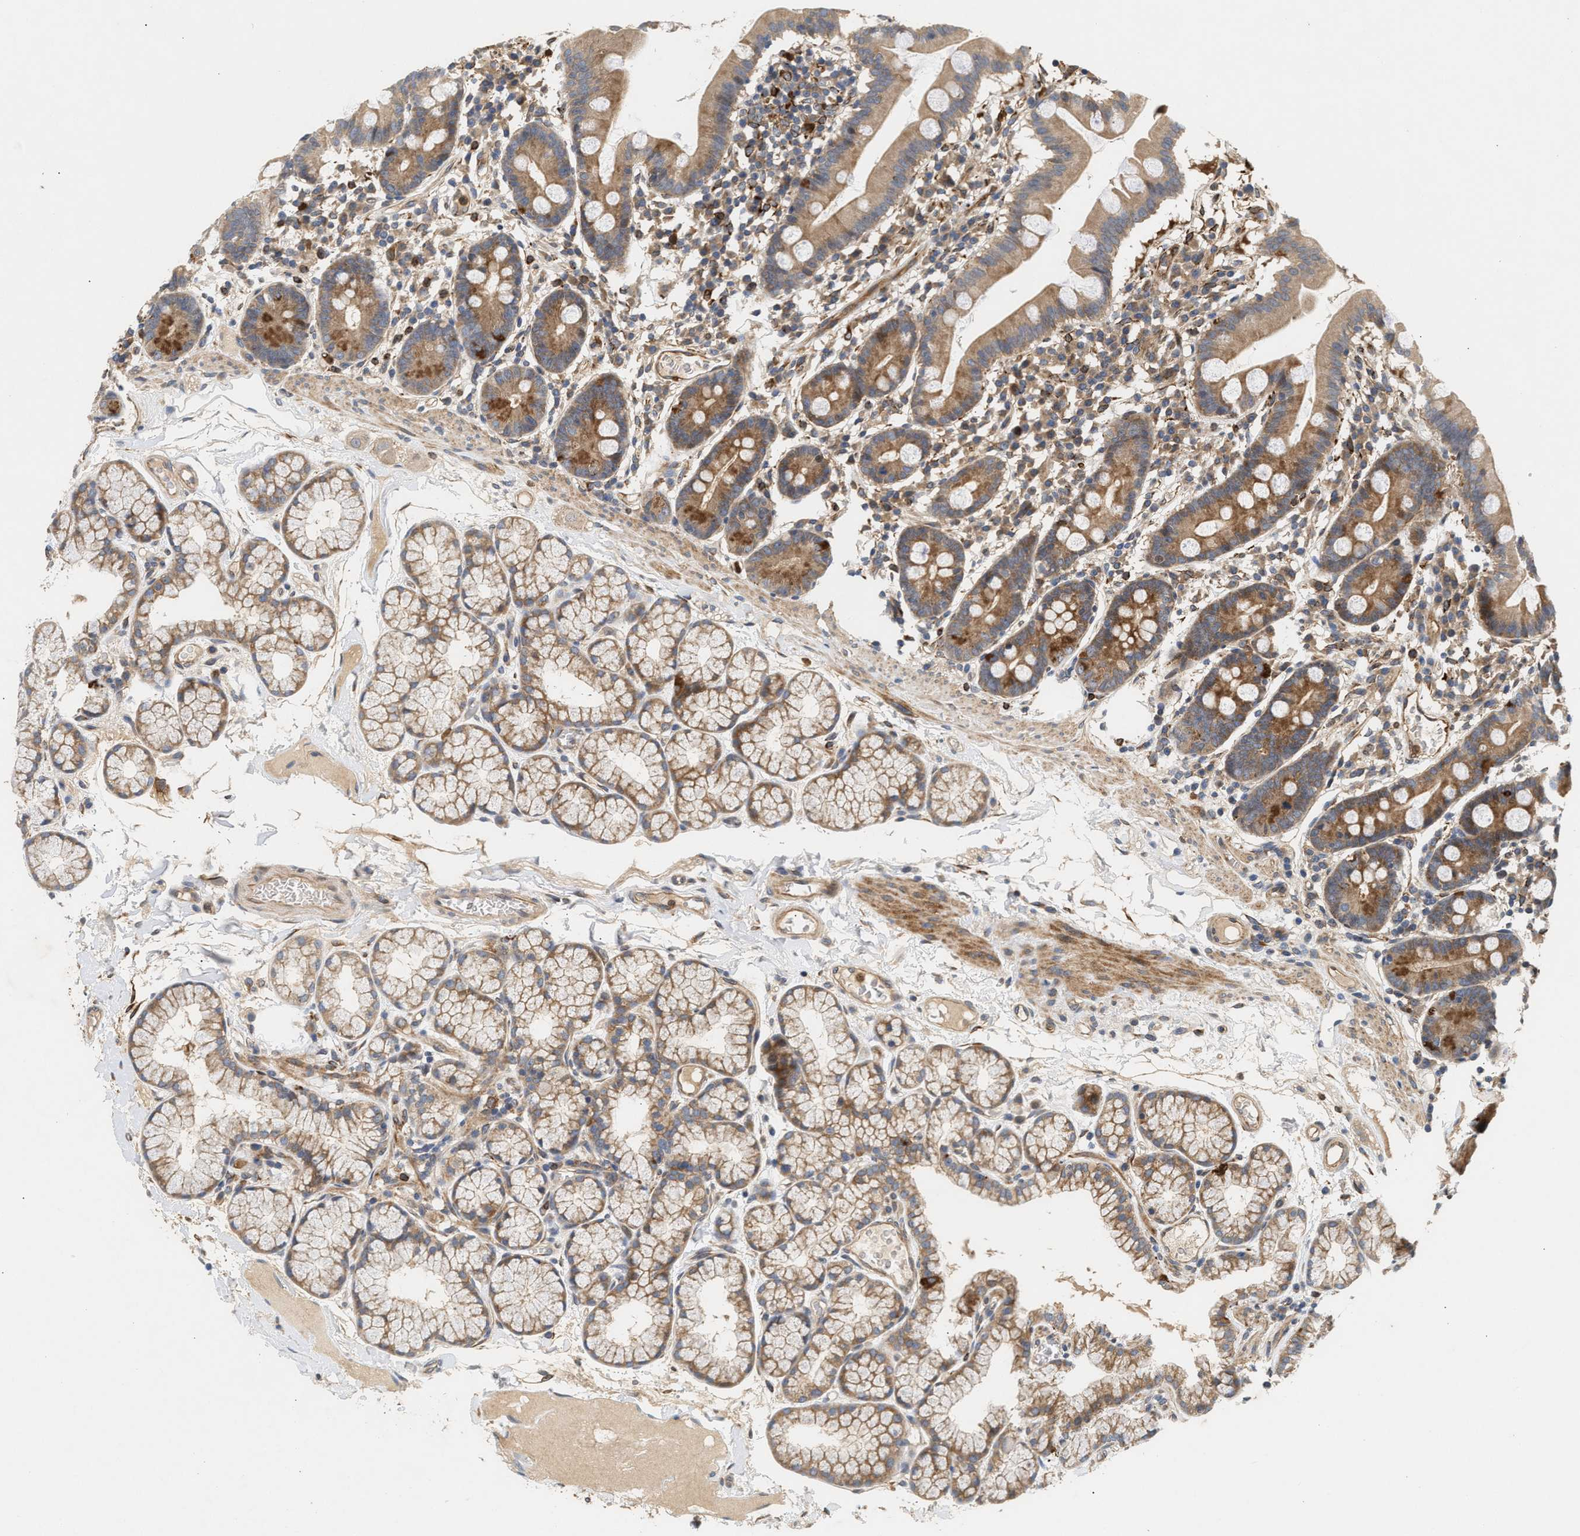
{"staining": {"intensity": "moderate", "quantity": ">75%", "location": "cytoplasmic/membranous"}, "tissue": "duodenum", "cell_type": "Glandular cells", "image_type": "normal", "snomed": [{"axis": "morphology", "description": "Normal tissue, NOS"}, {"axis": "topography", "description": "Duodenum"}], "caption": "Benign duodenum was stained to show a protein in brown. There is medium levels of moderate cytoplasmic/membranous positivity in approximately >75% of glandular cells.", "gene": "PLCD1", "patient": {"sex": "male", "age": 50}}